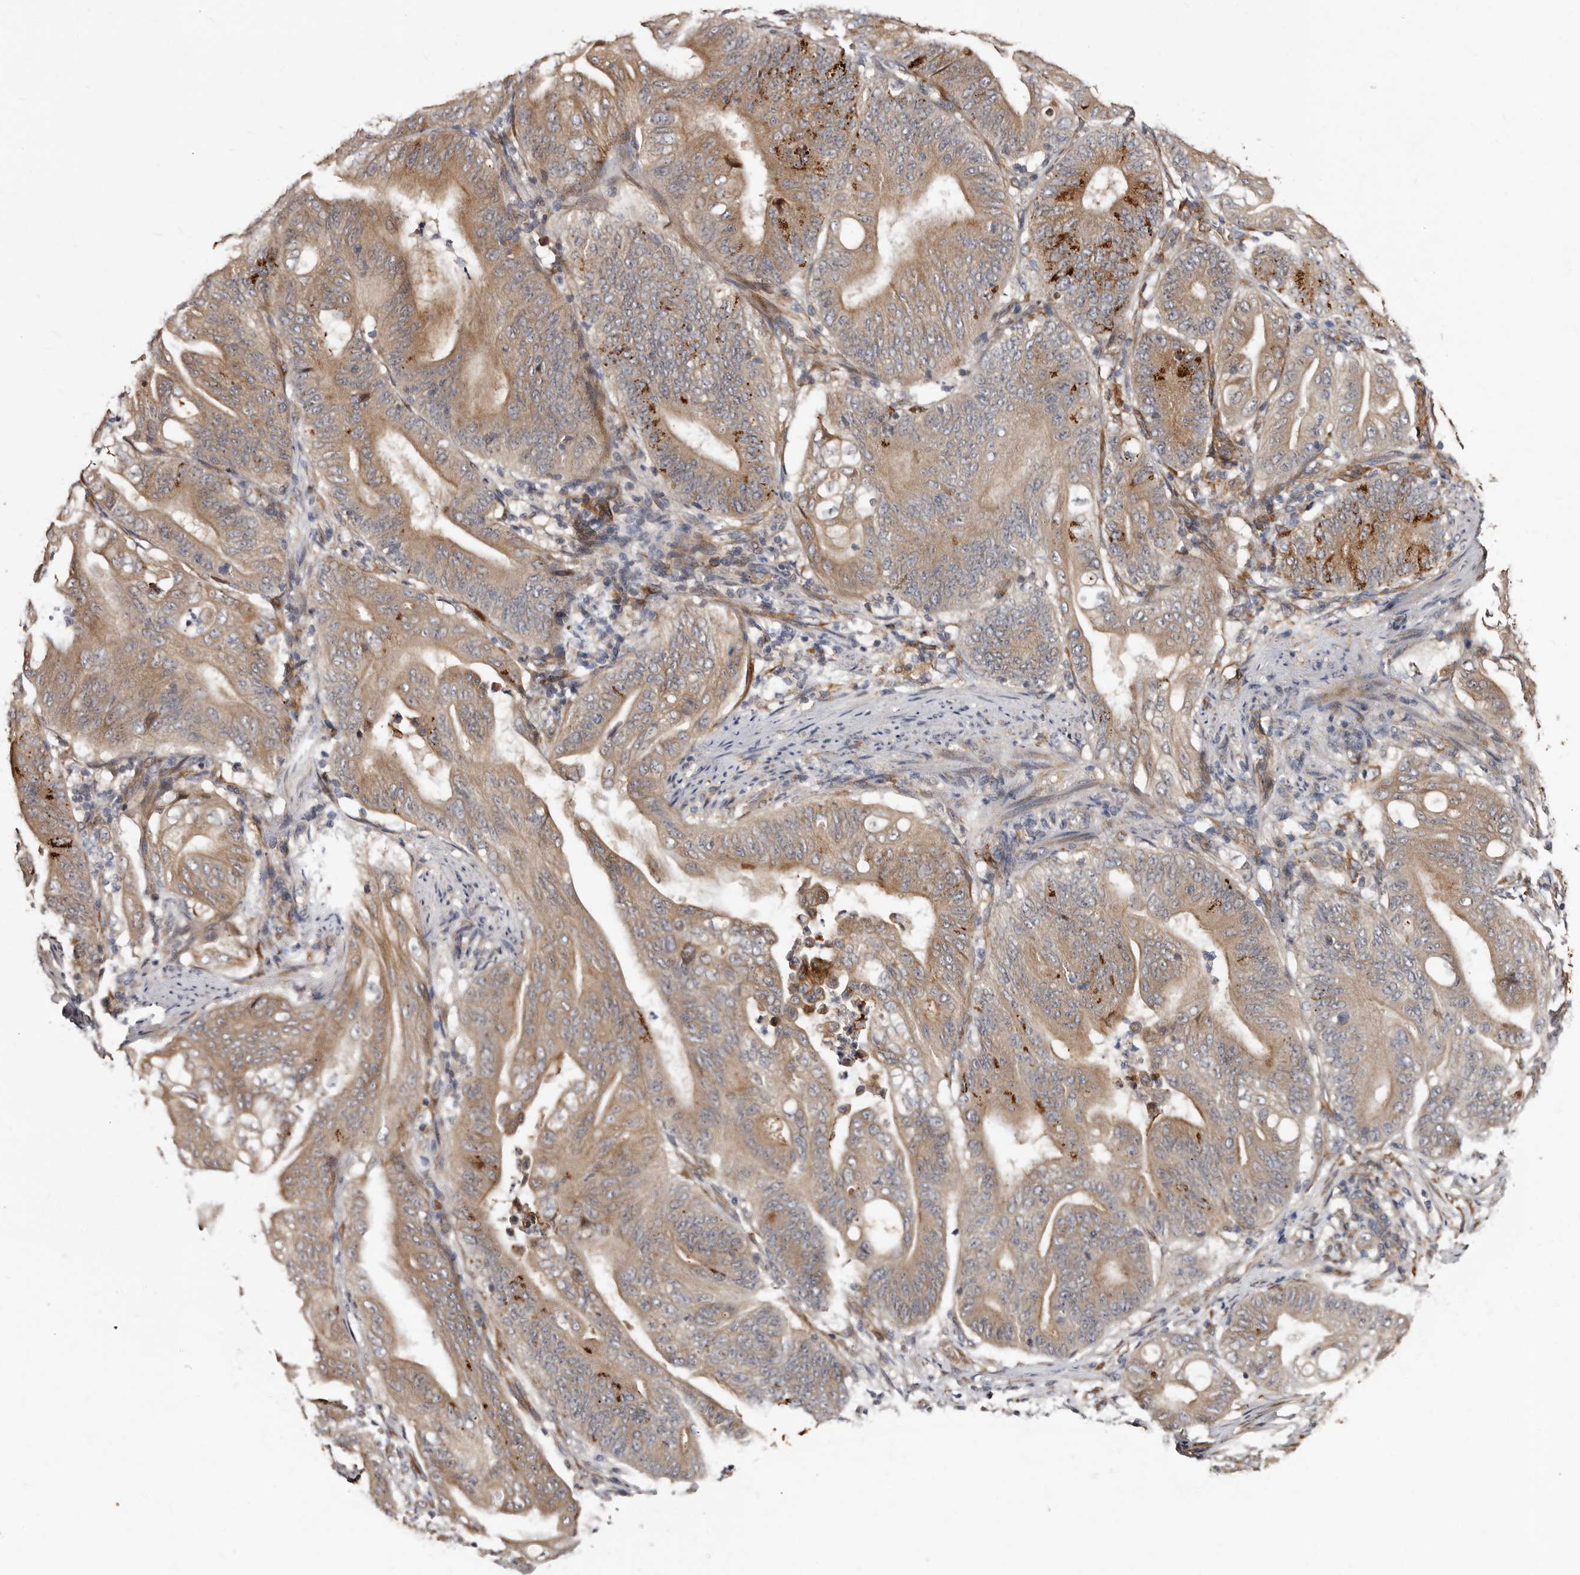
{"staining": {"intensity": "moderate", "quantity": ">75%", "location": "cytoplasmic/membranous"}, "tissue": "stomach cancer", "cell_type": "Tumor cells", "image_type": "cancer", "snomed": [{"axis": "morphology", "description": "Adenocarcinoma, NOS"}, {"axis": "topography", "description": "Stomach"}], "caption": "This histopathology image displays adenocarcinoma (stomach) stained with immunohistochemistry (IHC) to label a protein in brown. The cytoplasmic/membranous of tumor cells show moderate positivity for the protein. Nuclei are counter-stained blue.", "gene": "TBC1D22B", "patient": {"sex": "female", "age": 73}}